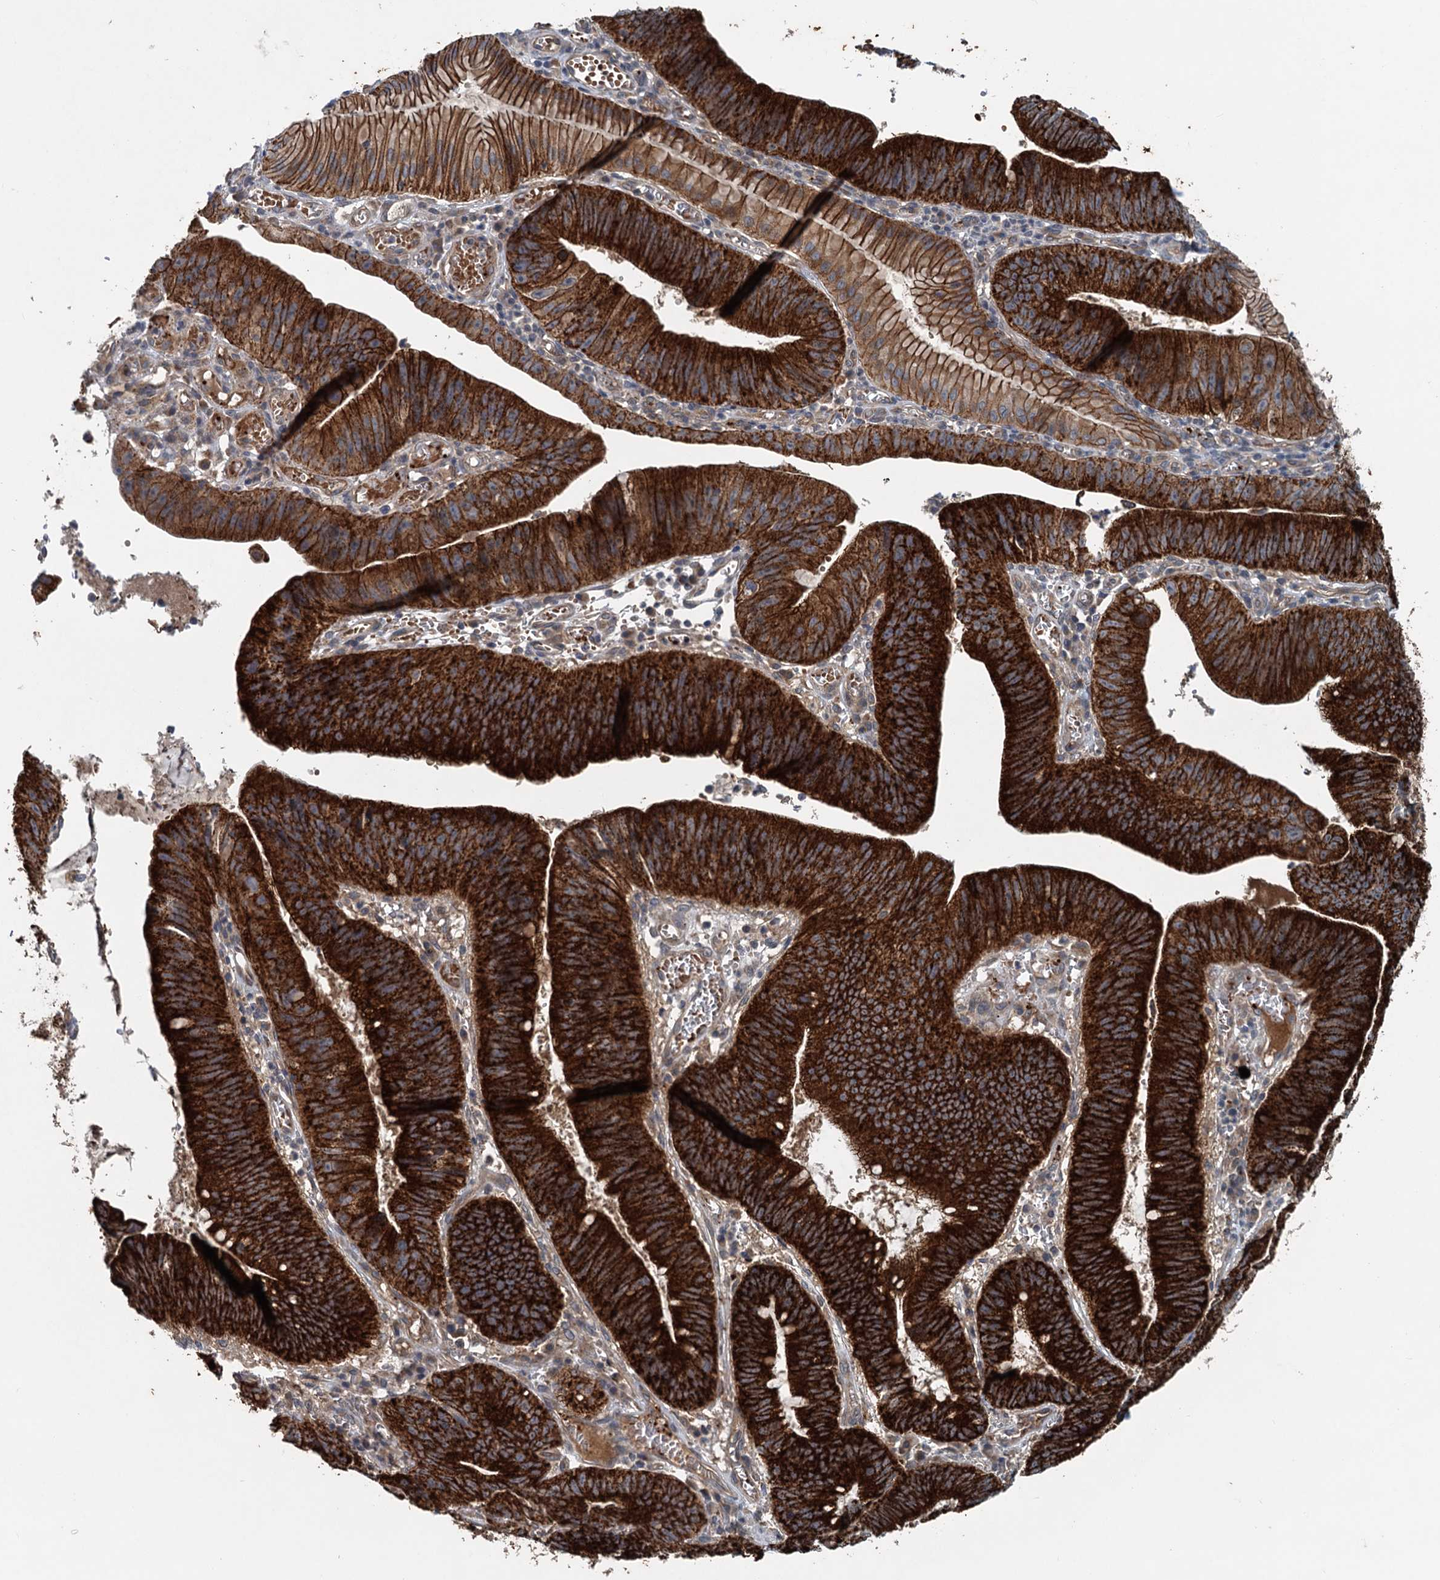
{"staining": {"intensity": "strong", "quantity": ">75%", "location": "cytoplasmic/membranous"}, "tissue": "stomach cancer", "cell_type": "Tumor cells", "image_type": "cancer", "snomed": [{"axis": "morphology", "description": "Adenocarcinoma, NOS"}, {"axis": "topography", "description": "Stomach"}], "caption": "Human stomach cancer stained with a protein marker exhibits strong staining in tumor cells.", "gene": "N4BP2L2", "patient": {"sex": "male", "age": 59}}